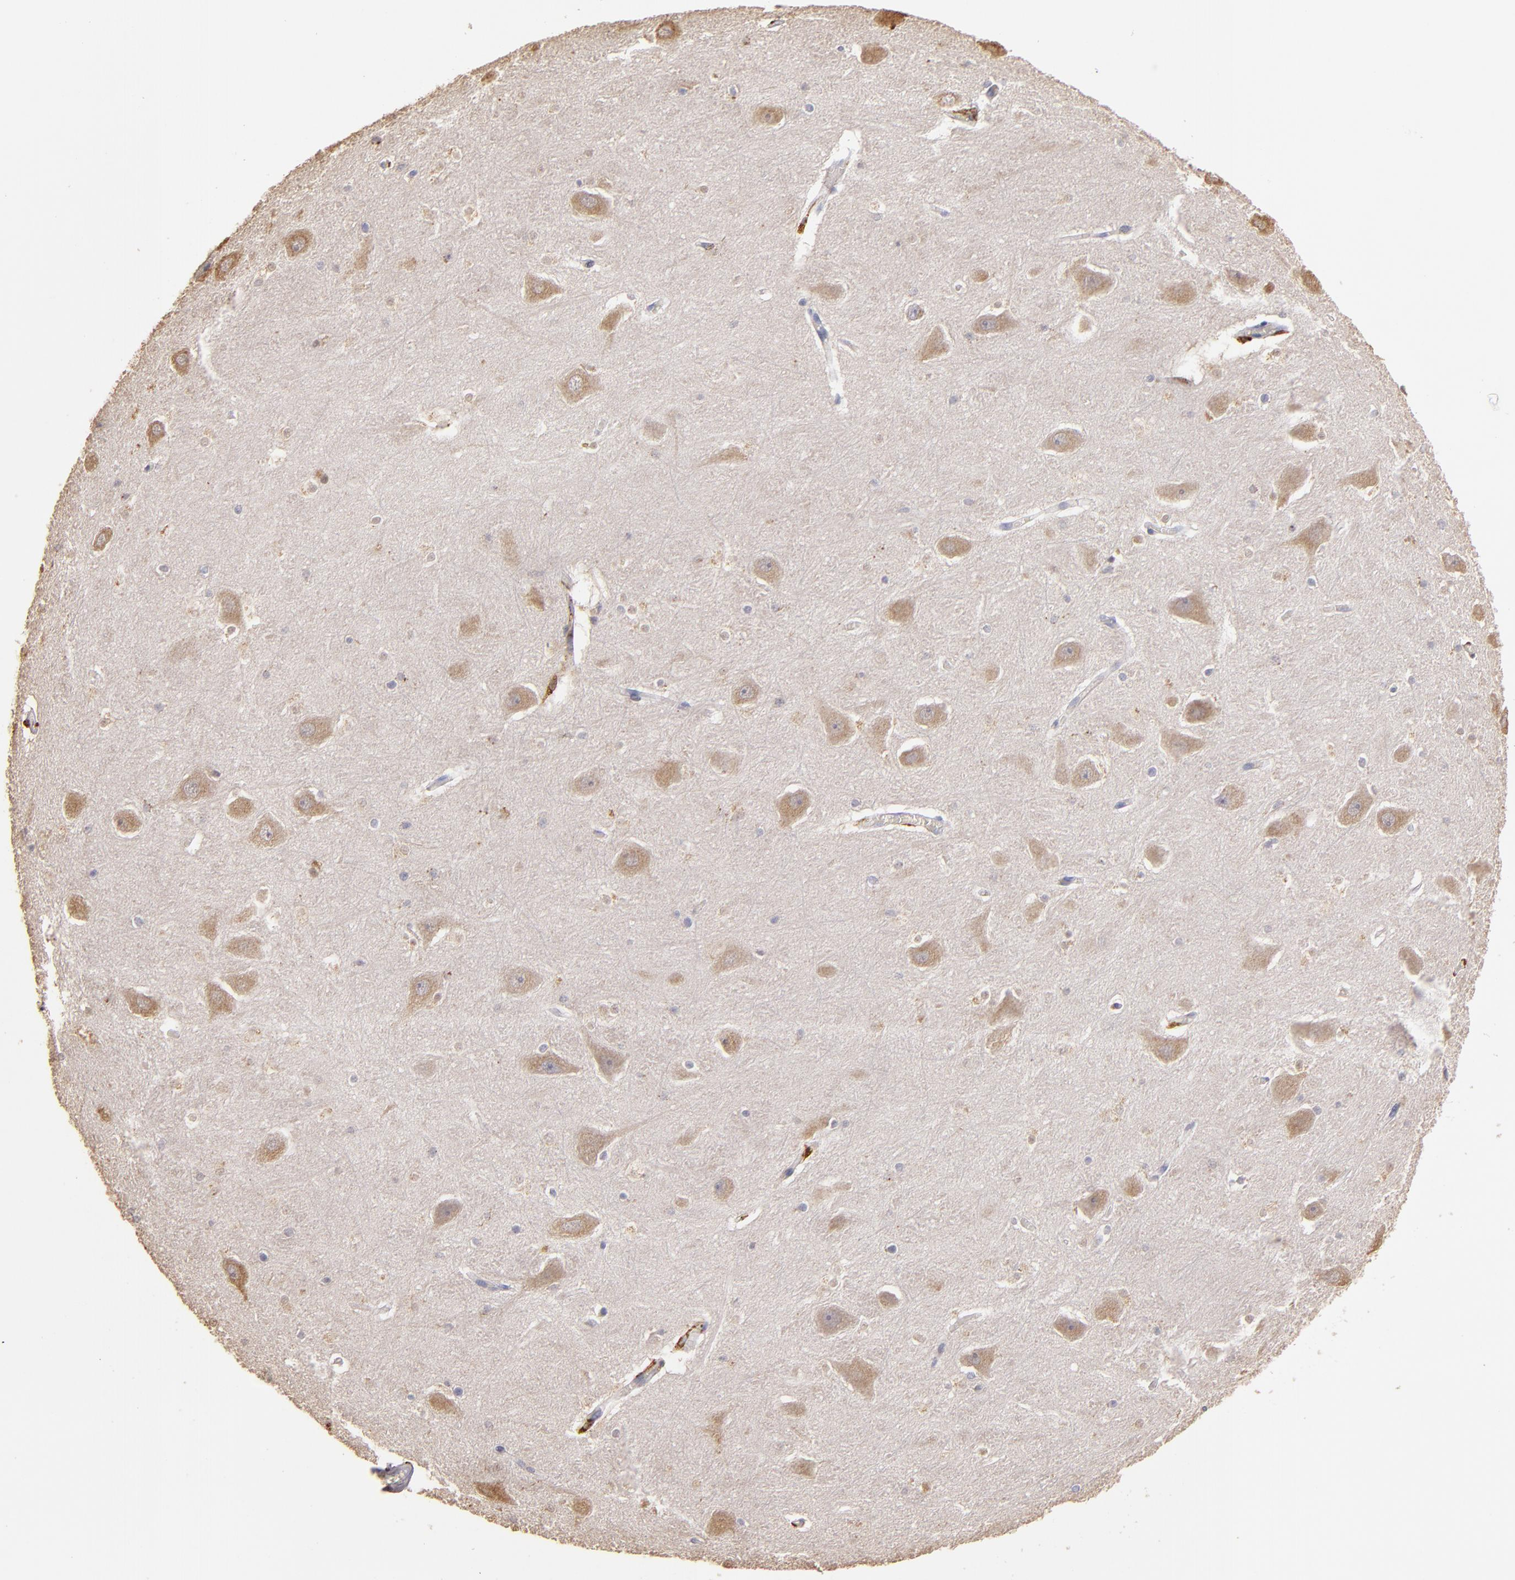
{"staining": {"intensity": "weak", "quantity": "<25%", "location": "cytoplasmic/membranous,nuclear"}, "tissue": "hippocampus", "cell_type": "Glial cells", "image_type": "normal", "snomed": [{"axis": "morphology", "description": "Normal tissue, NOS"}, {"axis": "topography", "description": "Hippocampus"}], "caption": "Glial cells show no significant staining in benign hippocampus.", "gene": "TRAF1", "patient": {"sex": "male", "age": 45}}